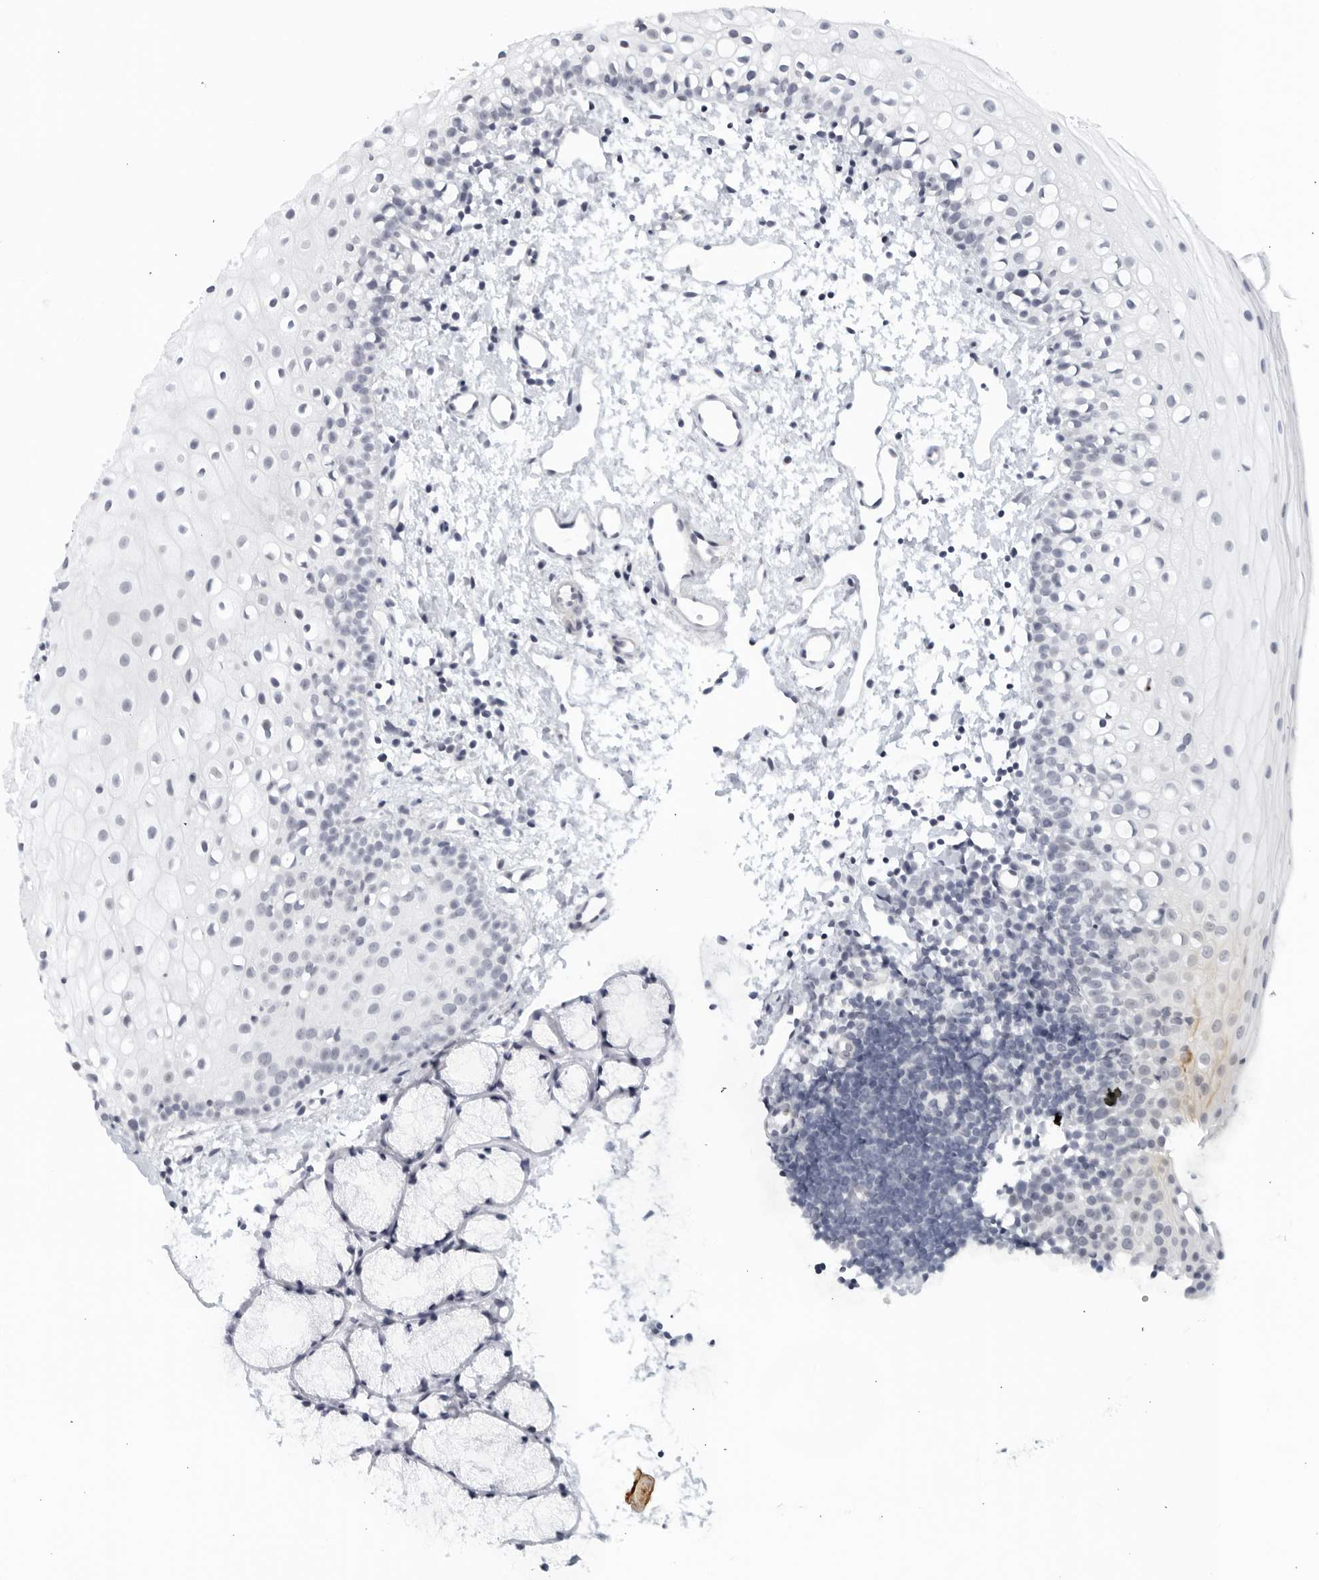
{"staining": {"intensity": "negative", "quantity": "none", "location": "none"}, "tissue": "oral mucosa", "cell_type": "Squamous epithelial cells", "image_type": "normal", "snomed": [{"axis": "morphology", "description": "Normal tissue, NOS"}, {"axis": "topography", "description": "Oral tissue"}], "caption": "Immunohistochemistry (IHC) micrograph of benign oral mucosa stained for a protein (brown), which demonstrates no positivity in squamous epithelial cells. Brightfield microscopy of IHC stained with DAB (3,3'-diaminobenzidine) (brown) and hematoxylin (blue), captured at high magnification.", "gene": "KLK7", "patient": {"sex": "male", "age": 28}}